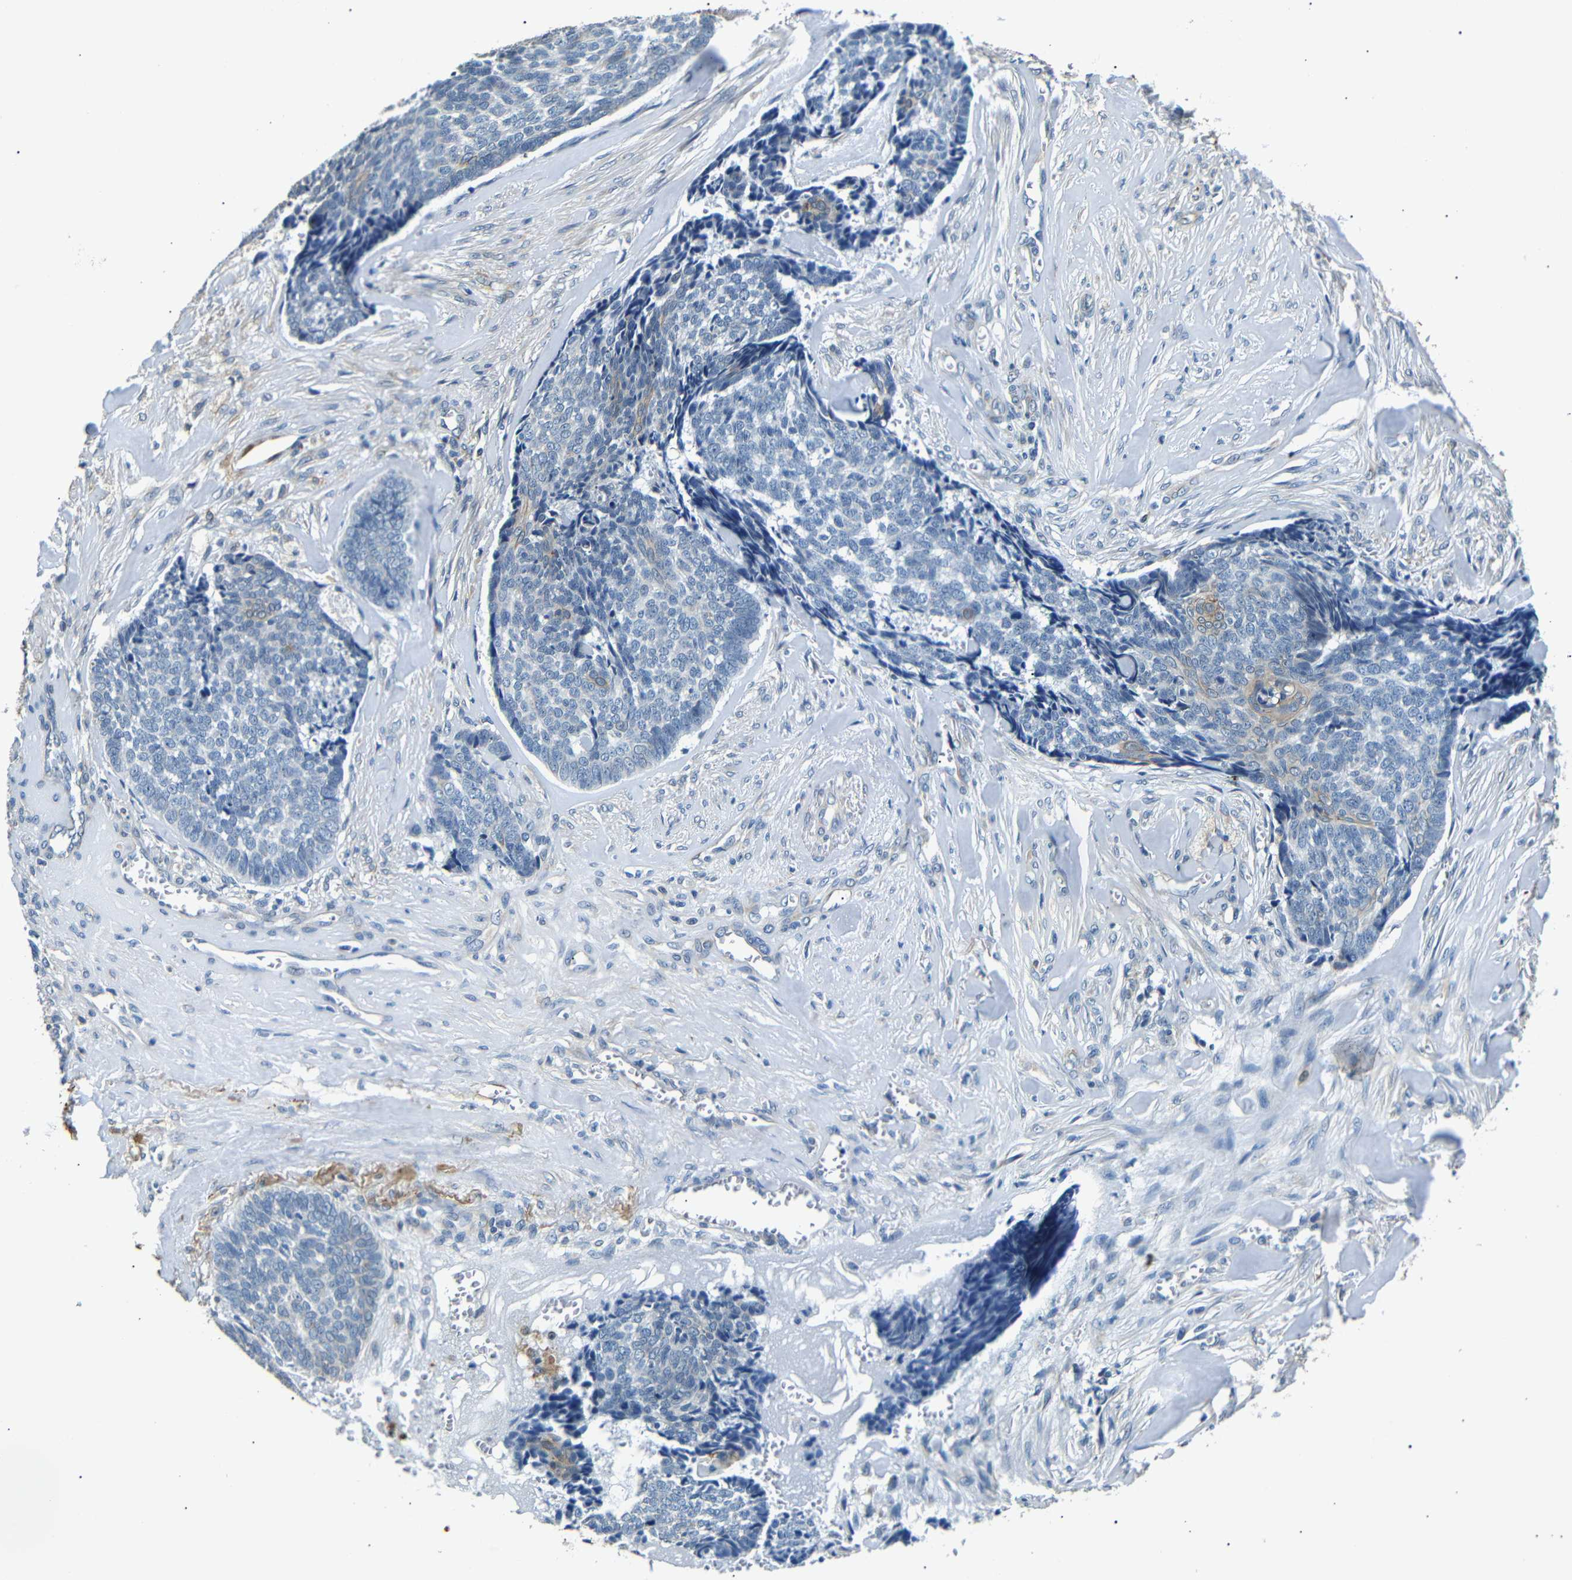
{"staining": {"intensity": "weak", "quantity": "<25%", "location": "cytoplasmic/membranous"}, "tissue": "skin cancer", "cell_type": "Tumor cells", "image_type": "cancer", "snomed": [{"axis": "morphology", "description": "Basal cell carcinoma"}, {"axis": "topography", "description": "Skin"}], "caption": "Tumor cells are negative for brown protein staining in skin cancer (basal cell carcinoma).", "gene": "TAFA1", "patient": {"sex": "male", "age": 84}}